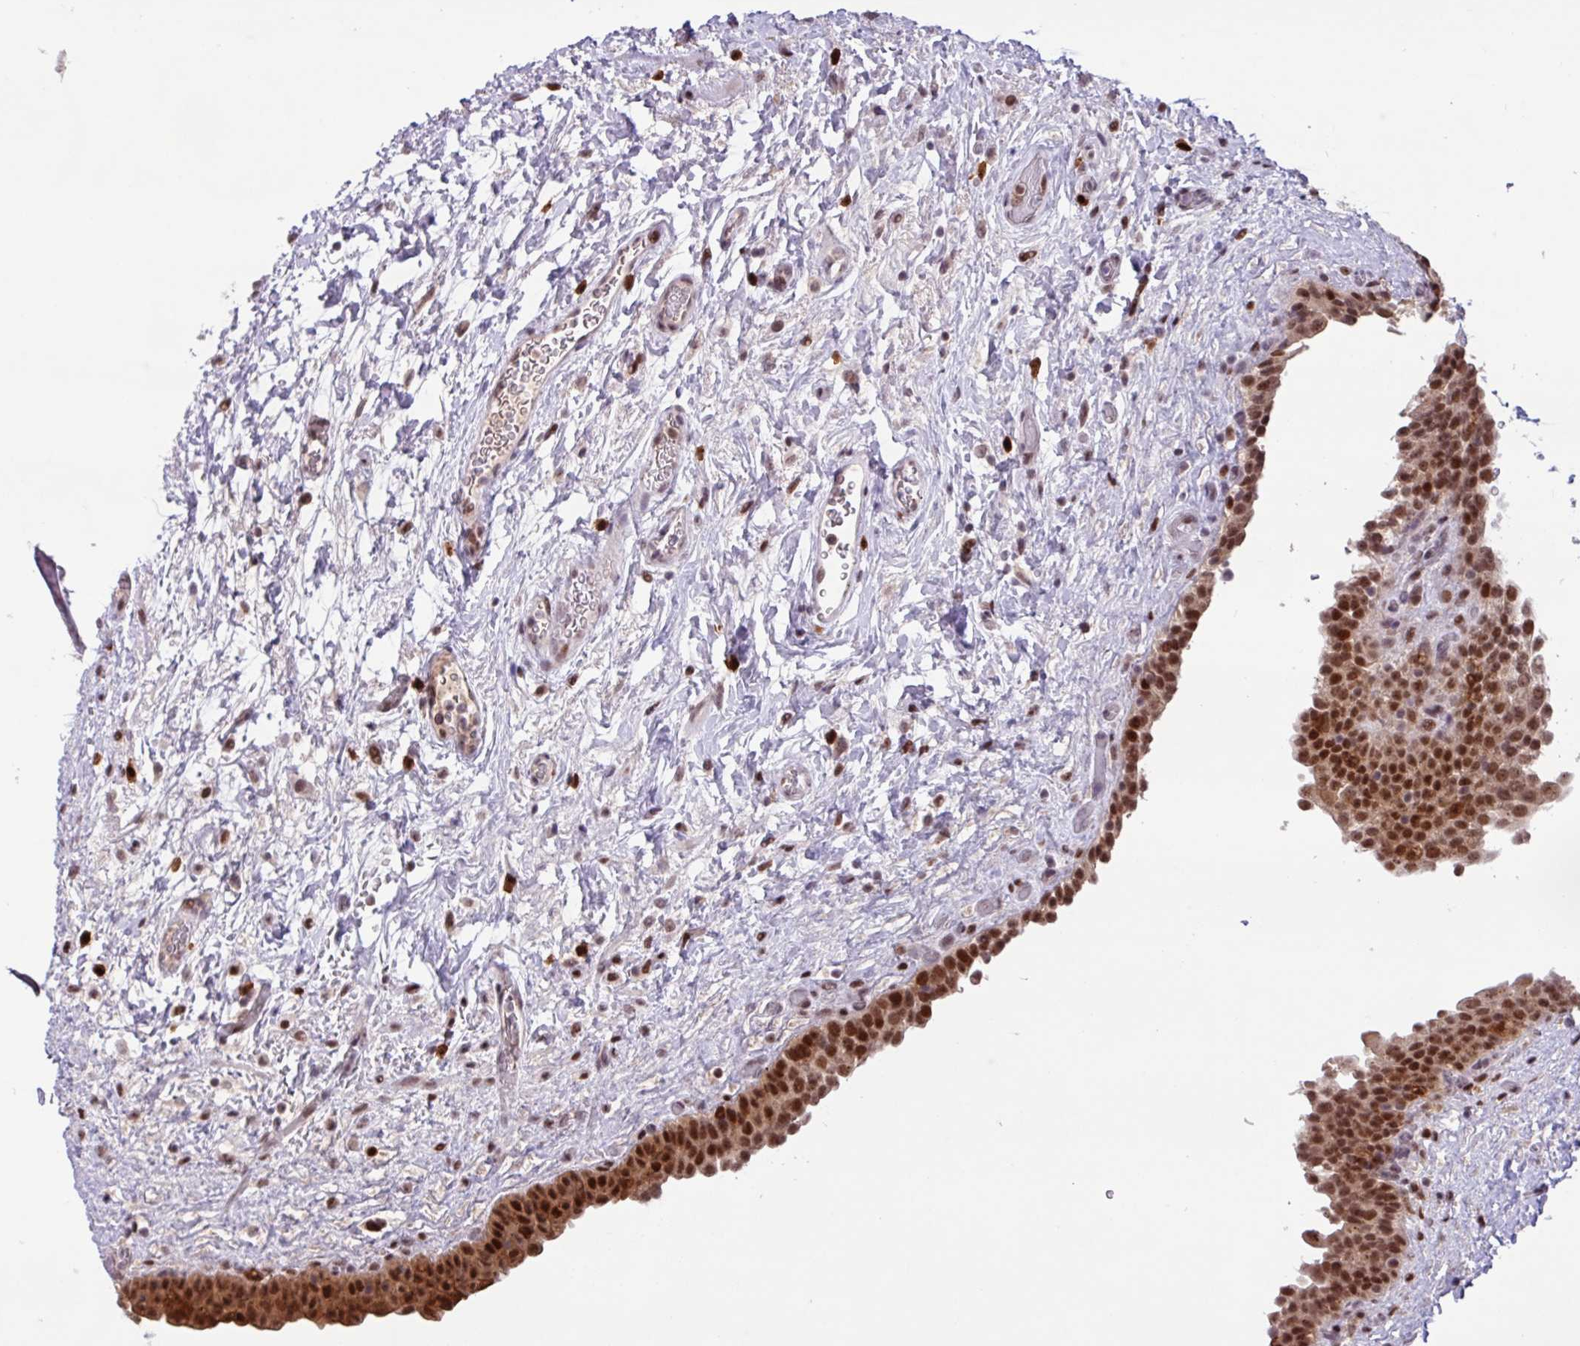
{"staining": {"intensity": "strong", "quantity": ">75%", "location": "cytoplasmic/membranous,nuclear"}, "tissue": "urinary bladder", "cell_type": "Urothelial cells", "image_type": "normal", "snomed": [{"axis": "morphology", "description": "Normal tissue, NOS"}, {"axis": "topography", "description": "Urinary bladder"}], "caption": "This micrograph demonstrates IHC staining of unremarkable urinary bladder, with high strong cytoplasmic/membranous,nuclear positivity in about >75% of urothelial cells.", "gene": "BRD3", "patient": {"sex": "male", "age": 69}}